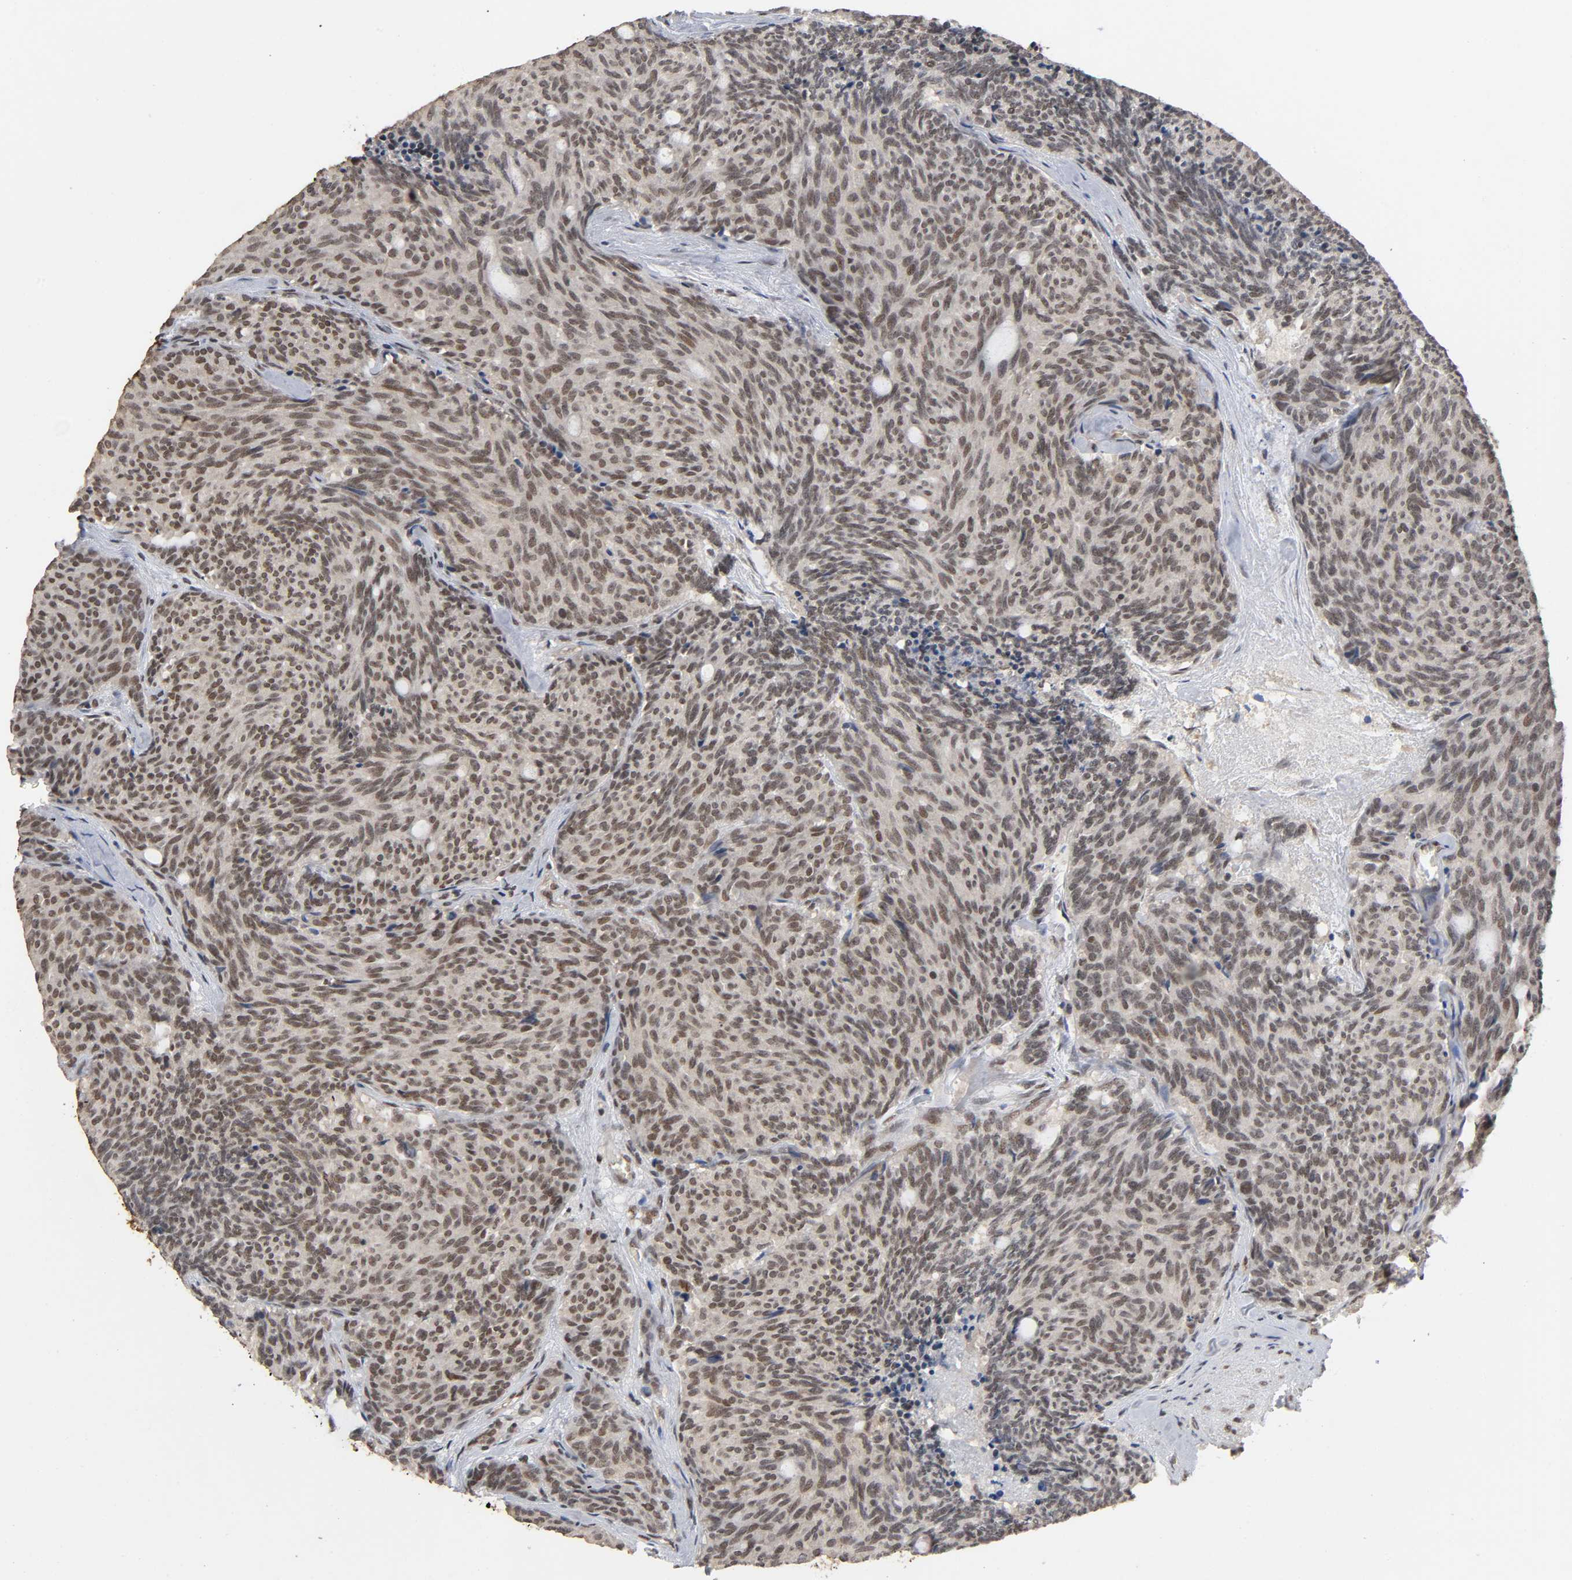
{"staining": {"intensity": "weak", "quantity": ">75%", "location": "cytoplasmic/membranous,nuclear"}, "tissue": "carcinoid", "cell_type": "Tumor cells", "image_type": "cancer", "snomed": [{"axis": "morphology", "description": "Carcinoid, malignant, NOS"}, {"axis": "topography", "description": "Pancreas"}], "caption": "Carcinoid tissue reveals weak cytoplasmic/membranous and nuclear positivity in about >75% of tumor cells, visualized by immunohistochemistry.", "gene": "ZNF384", "patient": {"sex": "female", "age": 54}}